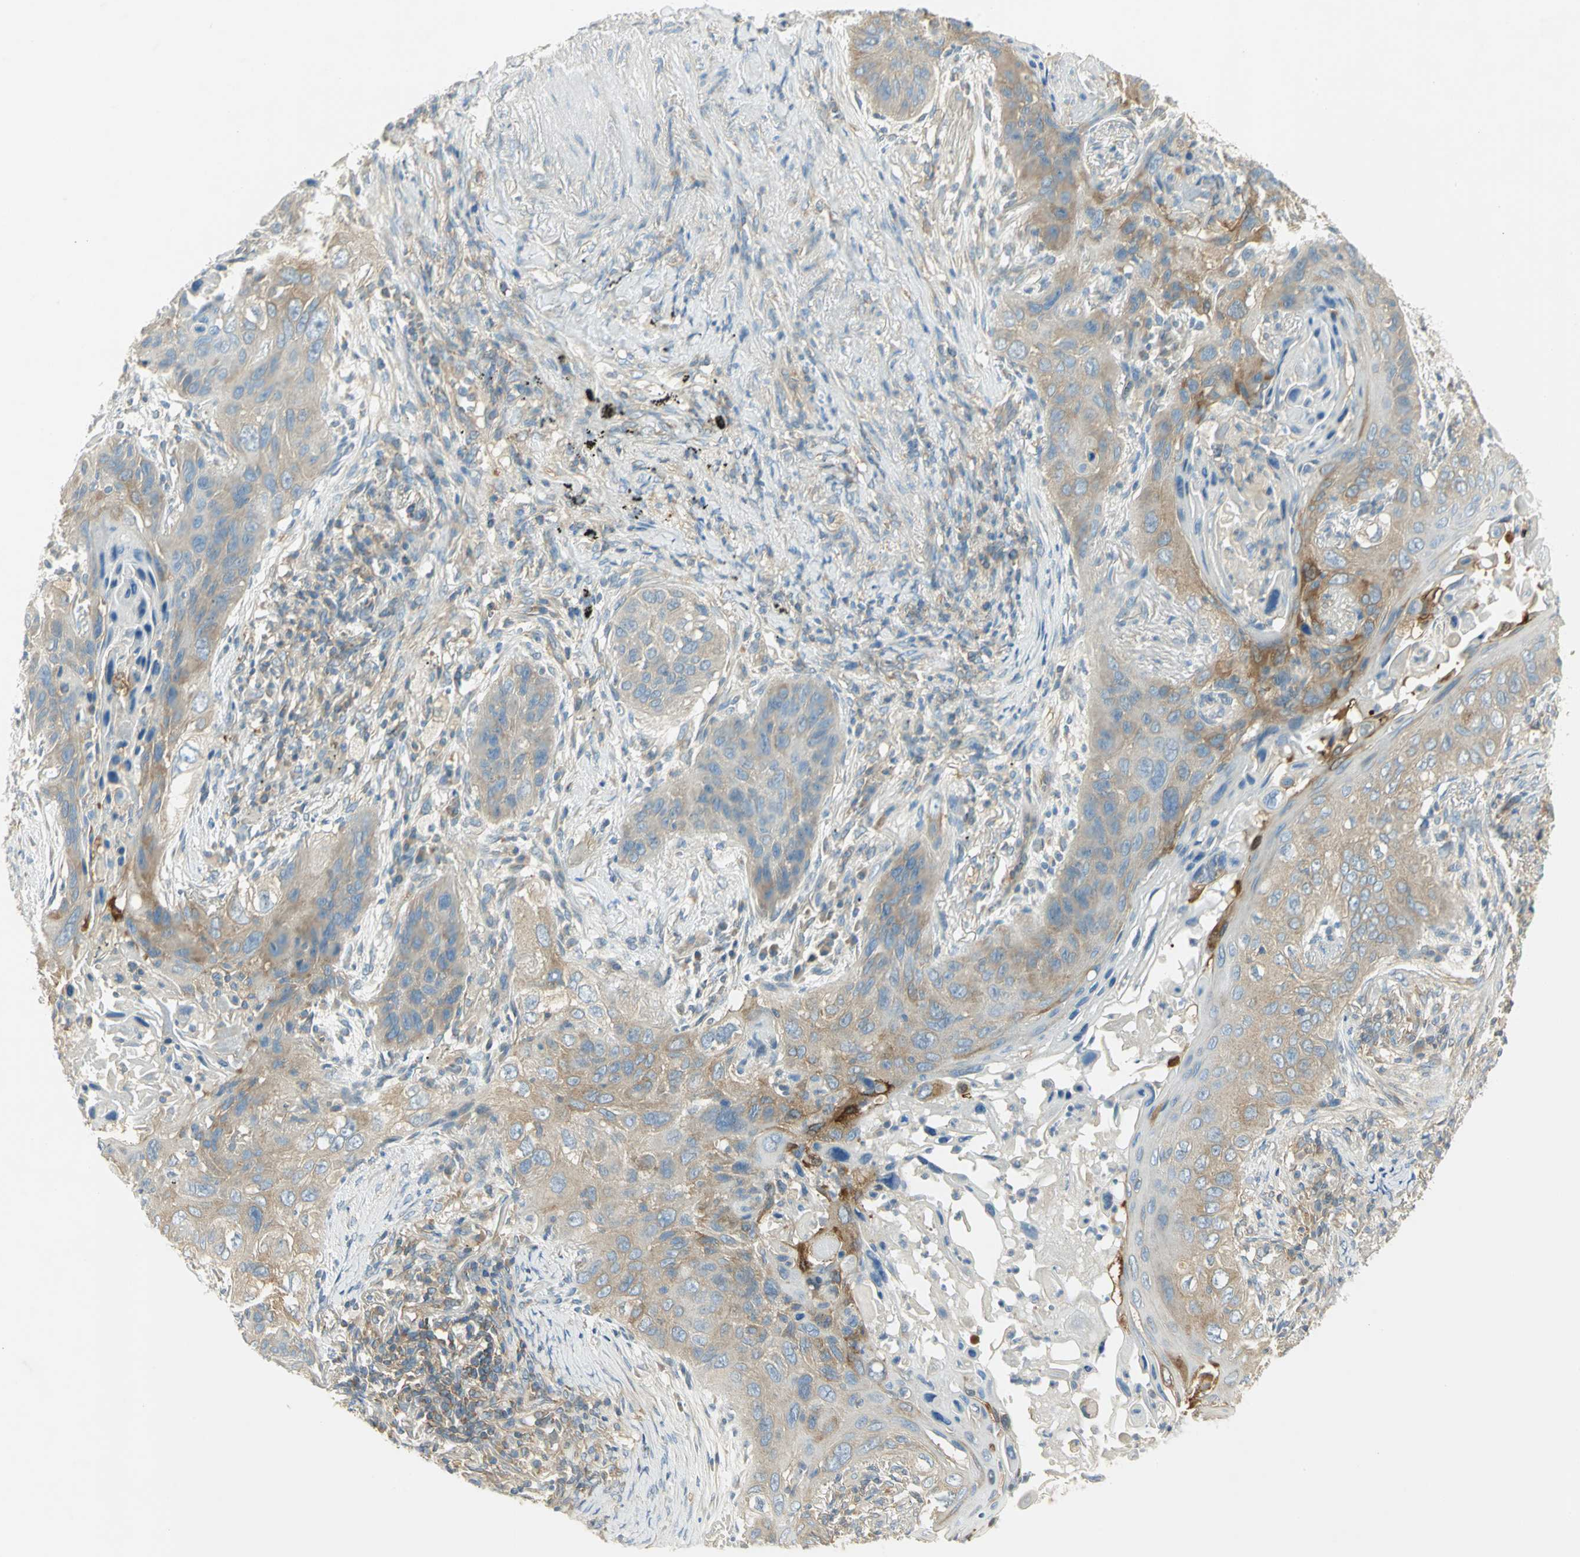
{"staining": {"intensity": "weak", "quantity": ">75%", "location": "cytoplasmic/membranous"}, "tissue": "lung cancer", "cell_type": "Tumor cells", "image_type": "cancer", "snomed": [{"axis": "morphology", "description": "Squamous cell carcinoma, NOS"}, {"axis": "topography", "description": "Lung"}], "caption": "Lung cancer (squamous cell carcinoma) stained with DAB IHC displays low levels of weak cytoplasmic/membranous positivity in about >75% of tumor cells. The staining was performed using DAB, with brown indicating positive protein expression. Nuclei are stained blue with hematoxylin.", "gene": "TSC22D2", "patient": {"sex": "female", "age": 67}}